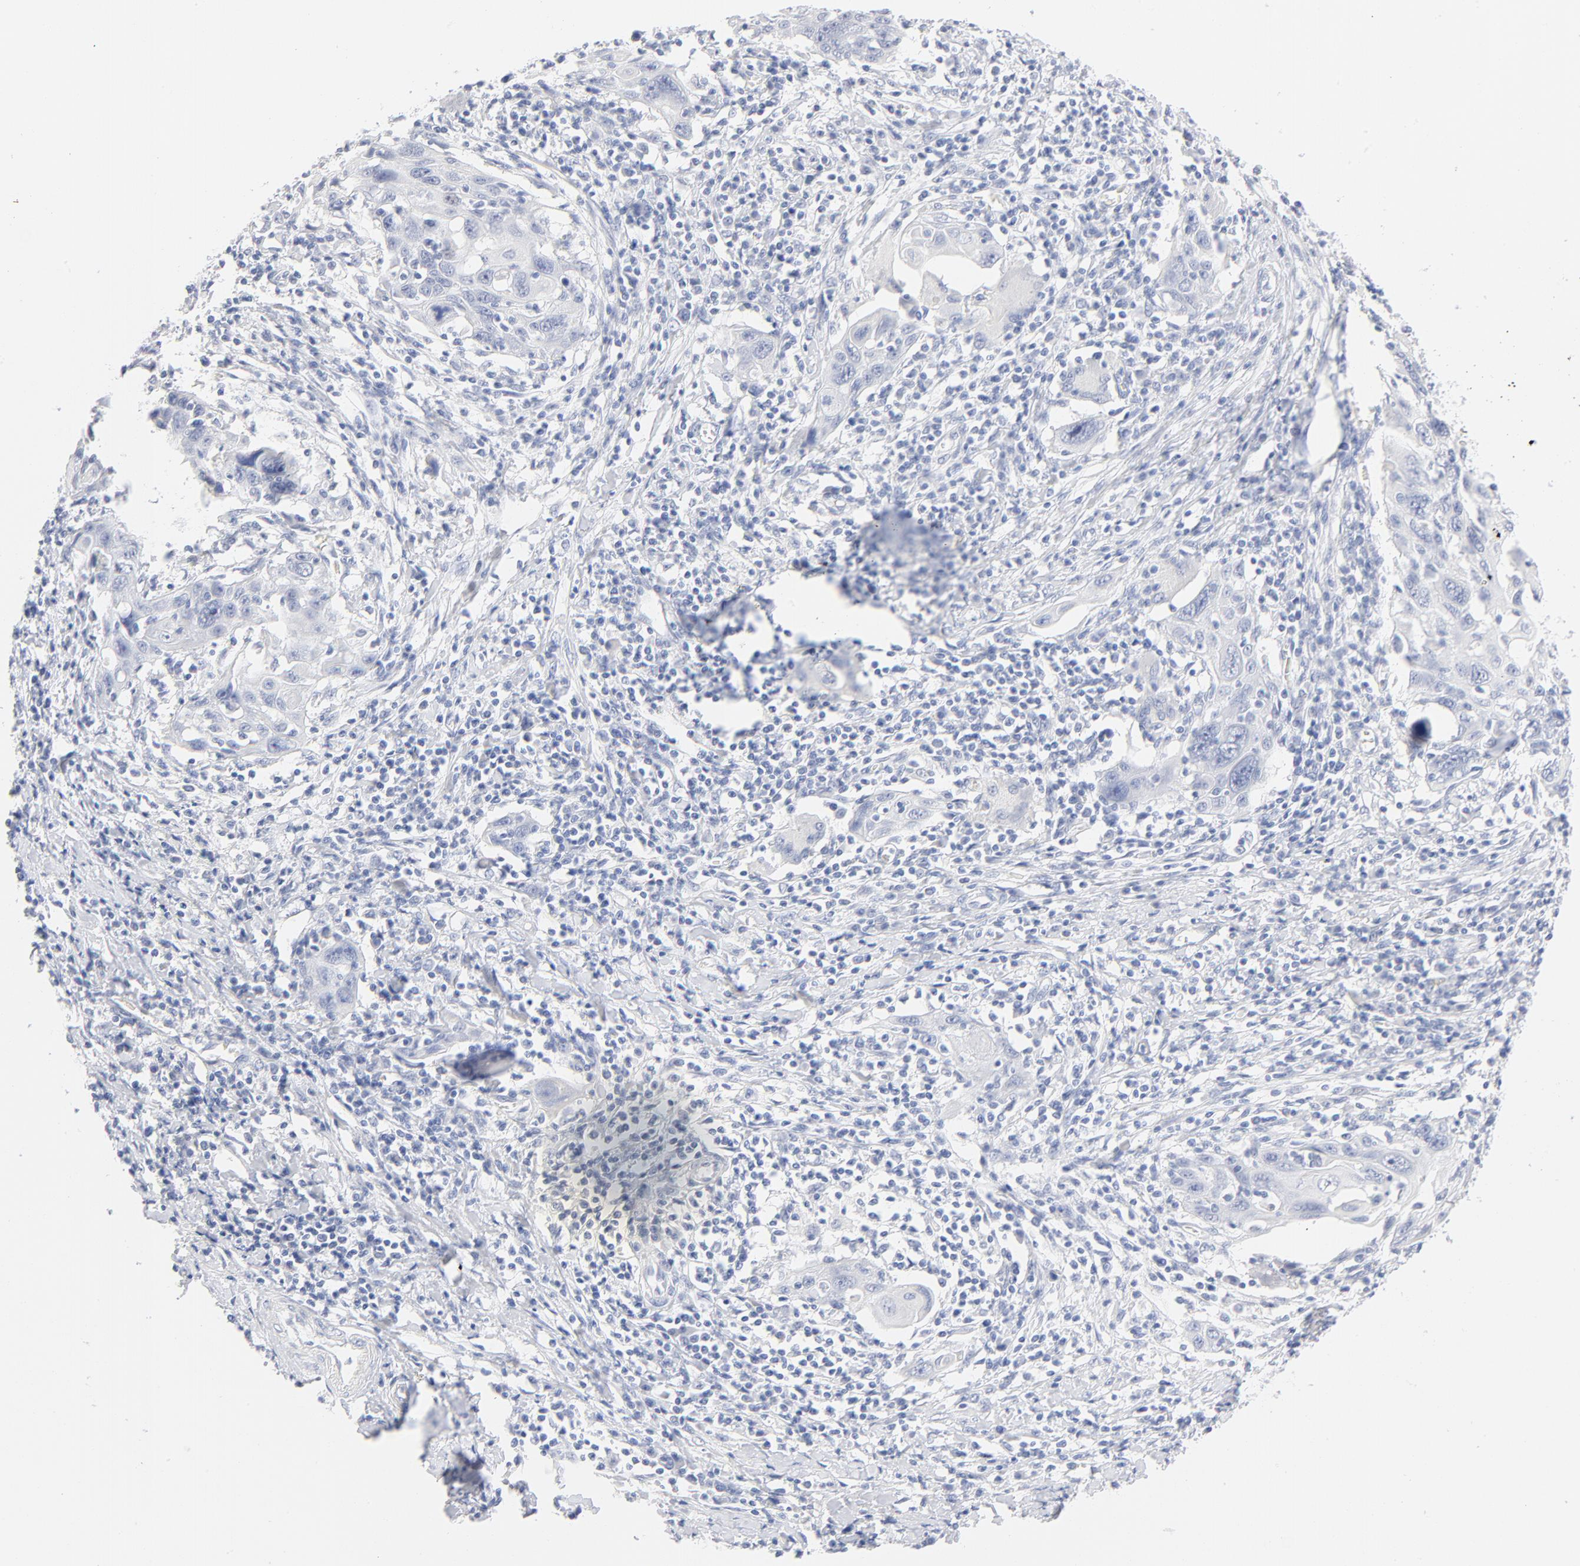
{"staining": {"intensity": "negative", "quantity": "none", "location": "none"}, "tissue": "cervical cancer", "cell_type": "Tumor cells", "image_type": "cancer", "snomed": [{"axis": "morphology", "description": "Squamous cell carcinoma, NOS"}, {"axis": "topography", "description": "Cervix"}], "caption": "An immunohistochemistry (IHC) image of cervical cancer is shown. There is no staining in tumor cells of cervical cancer. (Stains: DAB IHC with hematoxylin counter stain, Microscopy: brightfield microscopy at high magnification).", "gene": "ONECUT1", "patient": {"sex": "female", "age": 54}}